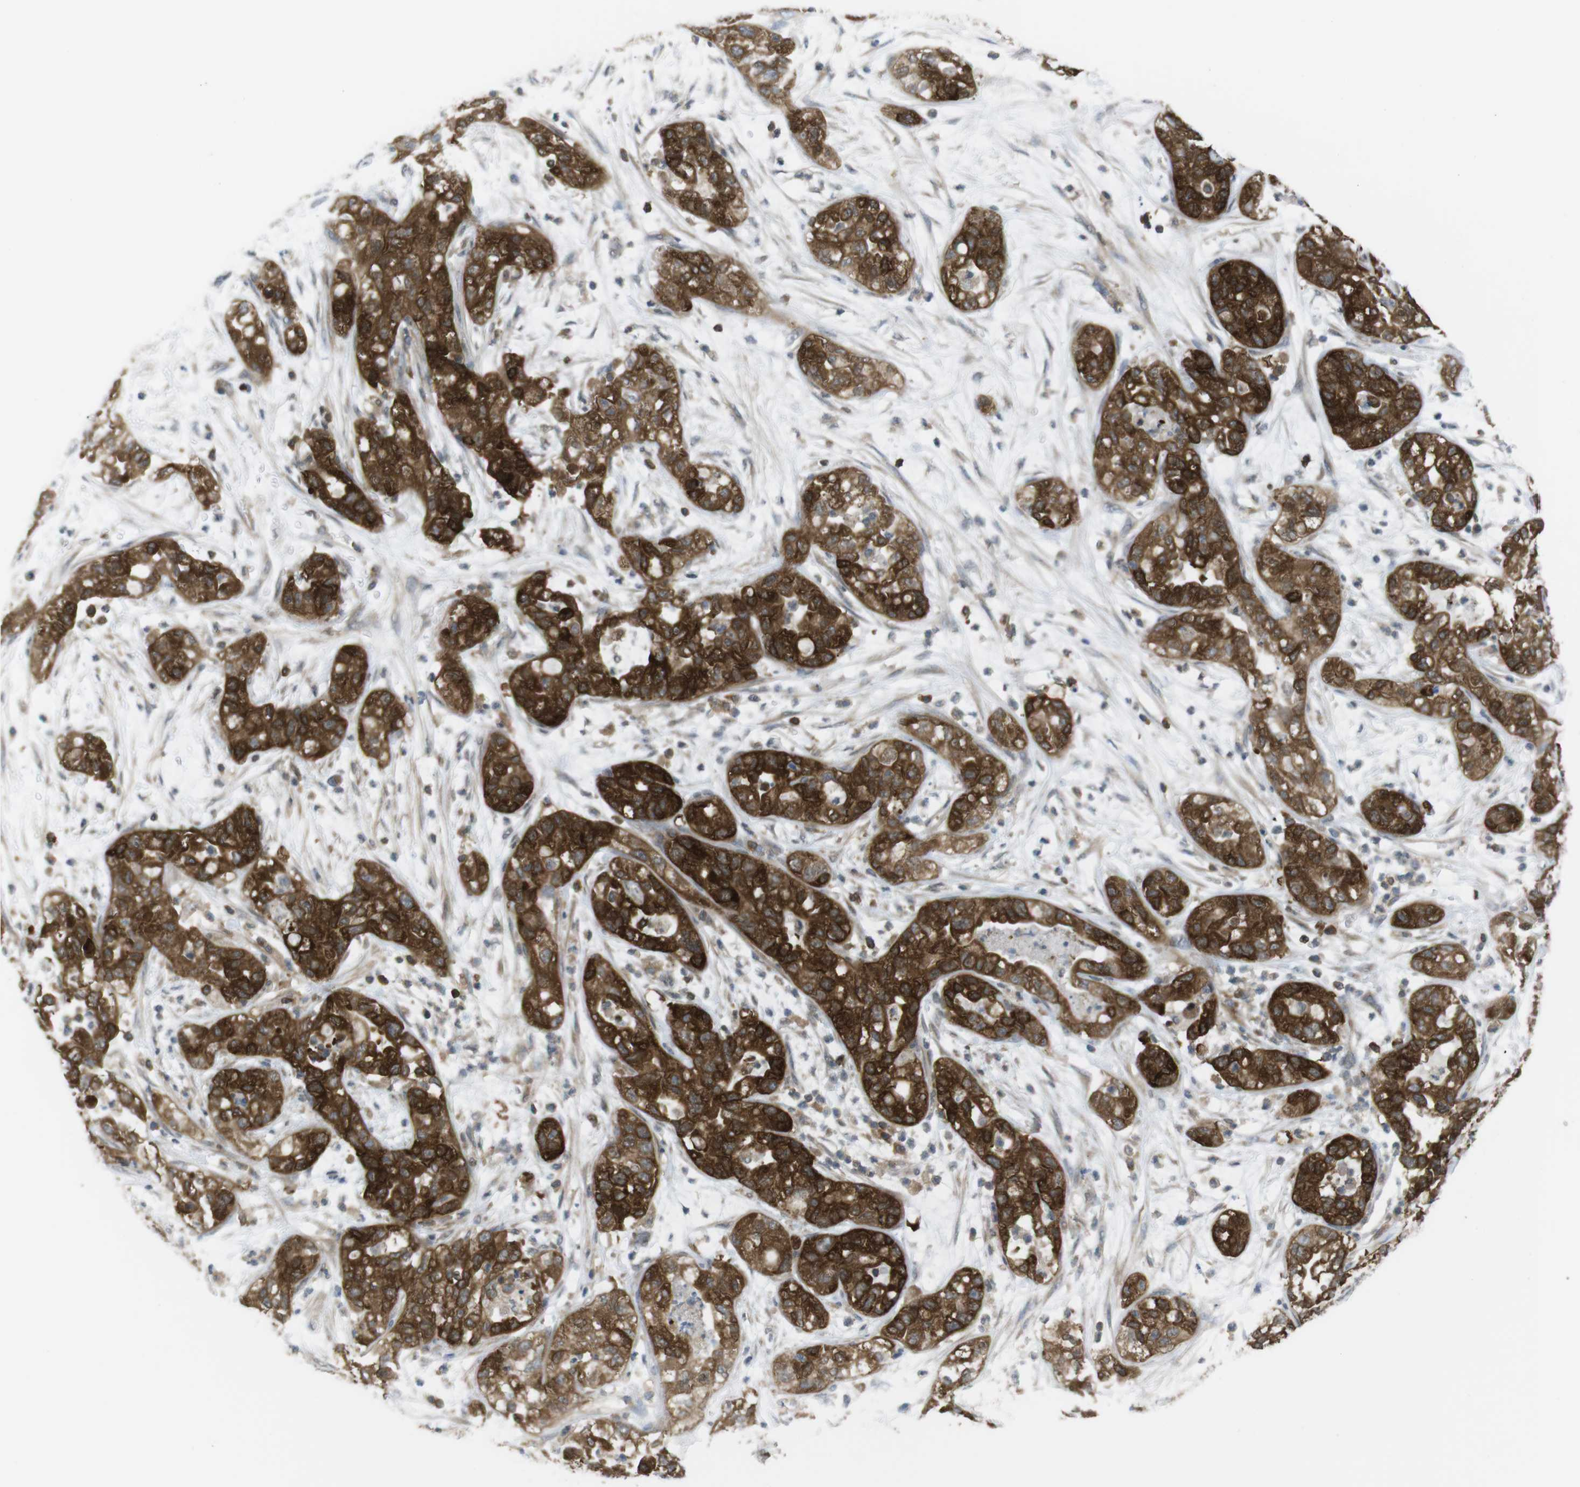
{"staining": {"intensity": "strong", "quantity": ">75%", "location": "cytoplasmic/membranous"}, "tissue": "pancreatic cancer", "cell_type": "Tumor cells", "image_type": "cancer", "snomed": [{"axis": "morphology", "description": "Adenocarcinoma, NOS"}, {"axis": "topography", "description": "Pancreas"}], "caption": "Immunohistochemistry (DAB (3,3'-diaminobenzidine)) staining of human adenocarcinoma (pancreatic) shows strong cytoplasmic/membranous protein expression in about >75% of tumor cells.", "gene": "MTHFD1", "patient": {"sex": "female", "age": 78}}